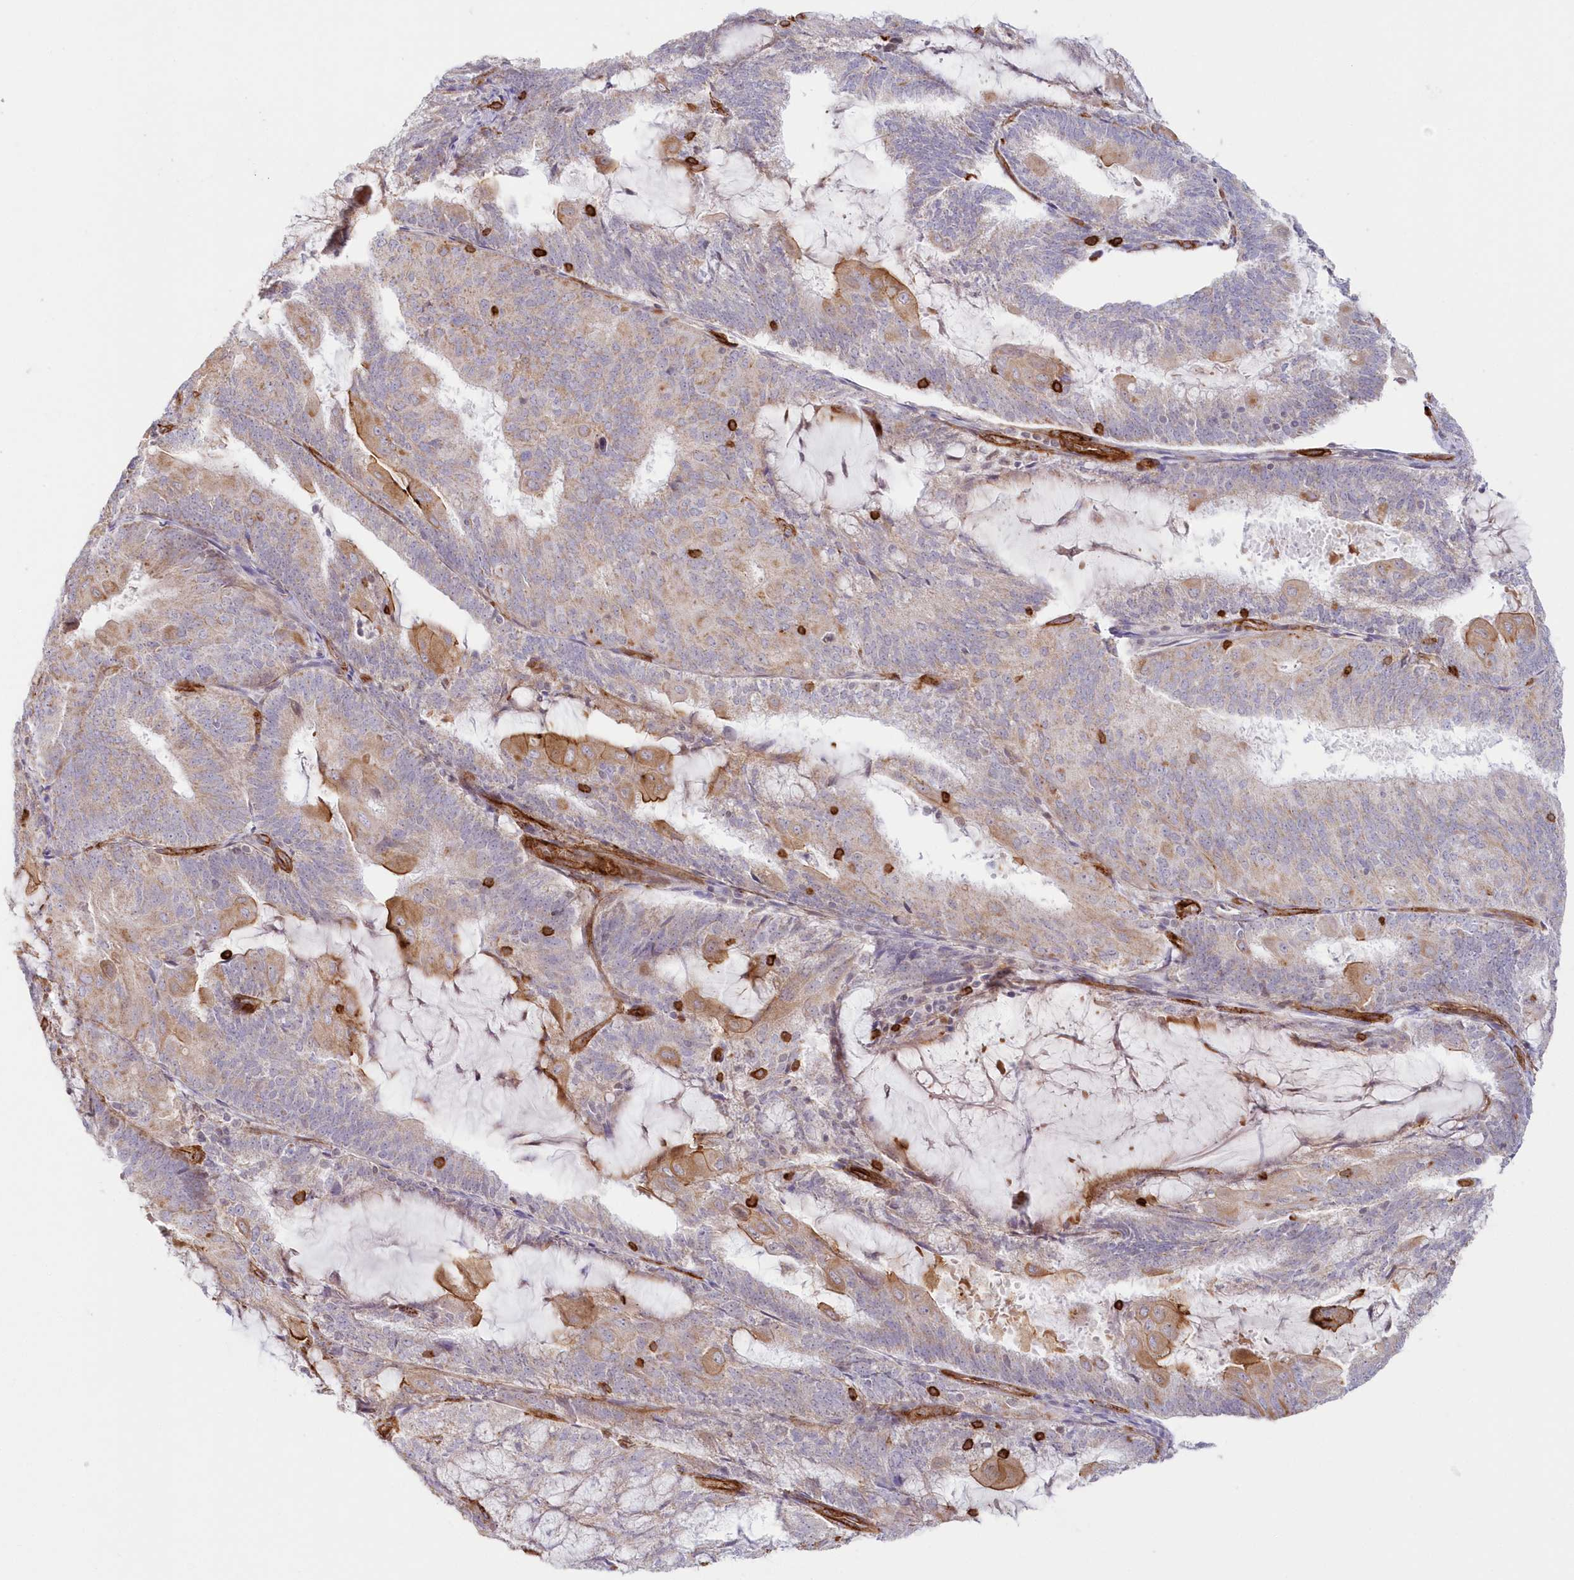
{"staining": {"intensity": "weak", "quantity": ">75%", "location": "cytoplasmic/membranous"}, "tissue": "endometrial cancer", "cell_type": "Tumor cells", "image_type": "cancer", "snomed": [{"axis": "morphology", "description": "Adenocarcinoma, NOS"}, {"axis": "topography", "description": "Endometrium"}], "caption": "Immunohistochemical staining of human endometrial cancer displays weak cytoplasmic/membranous protein positivity in about >75% of tumor cells.", "gene": "AFAP1L2", "patient": {"sex": "female", "age": 81}}